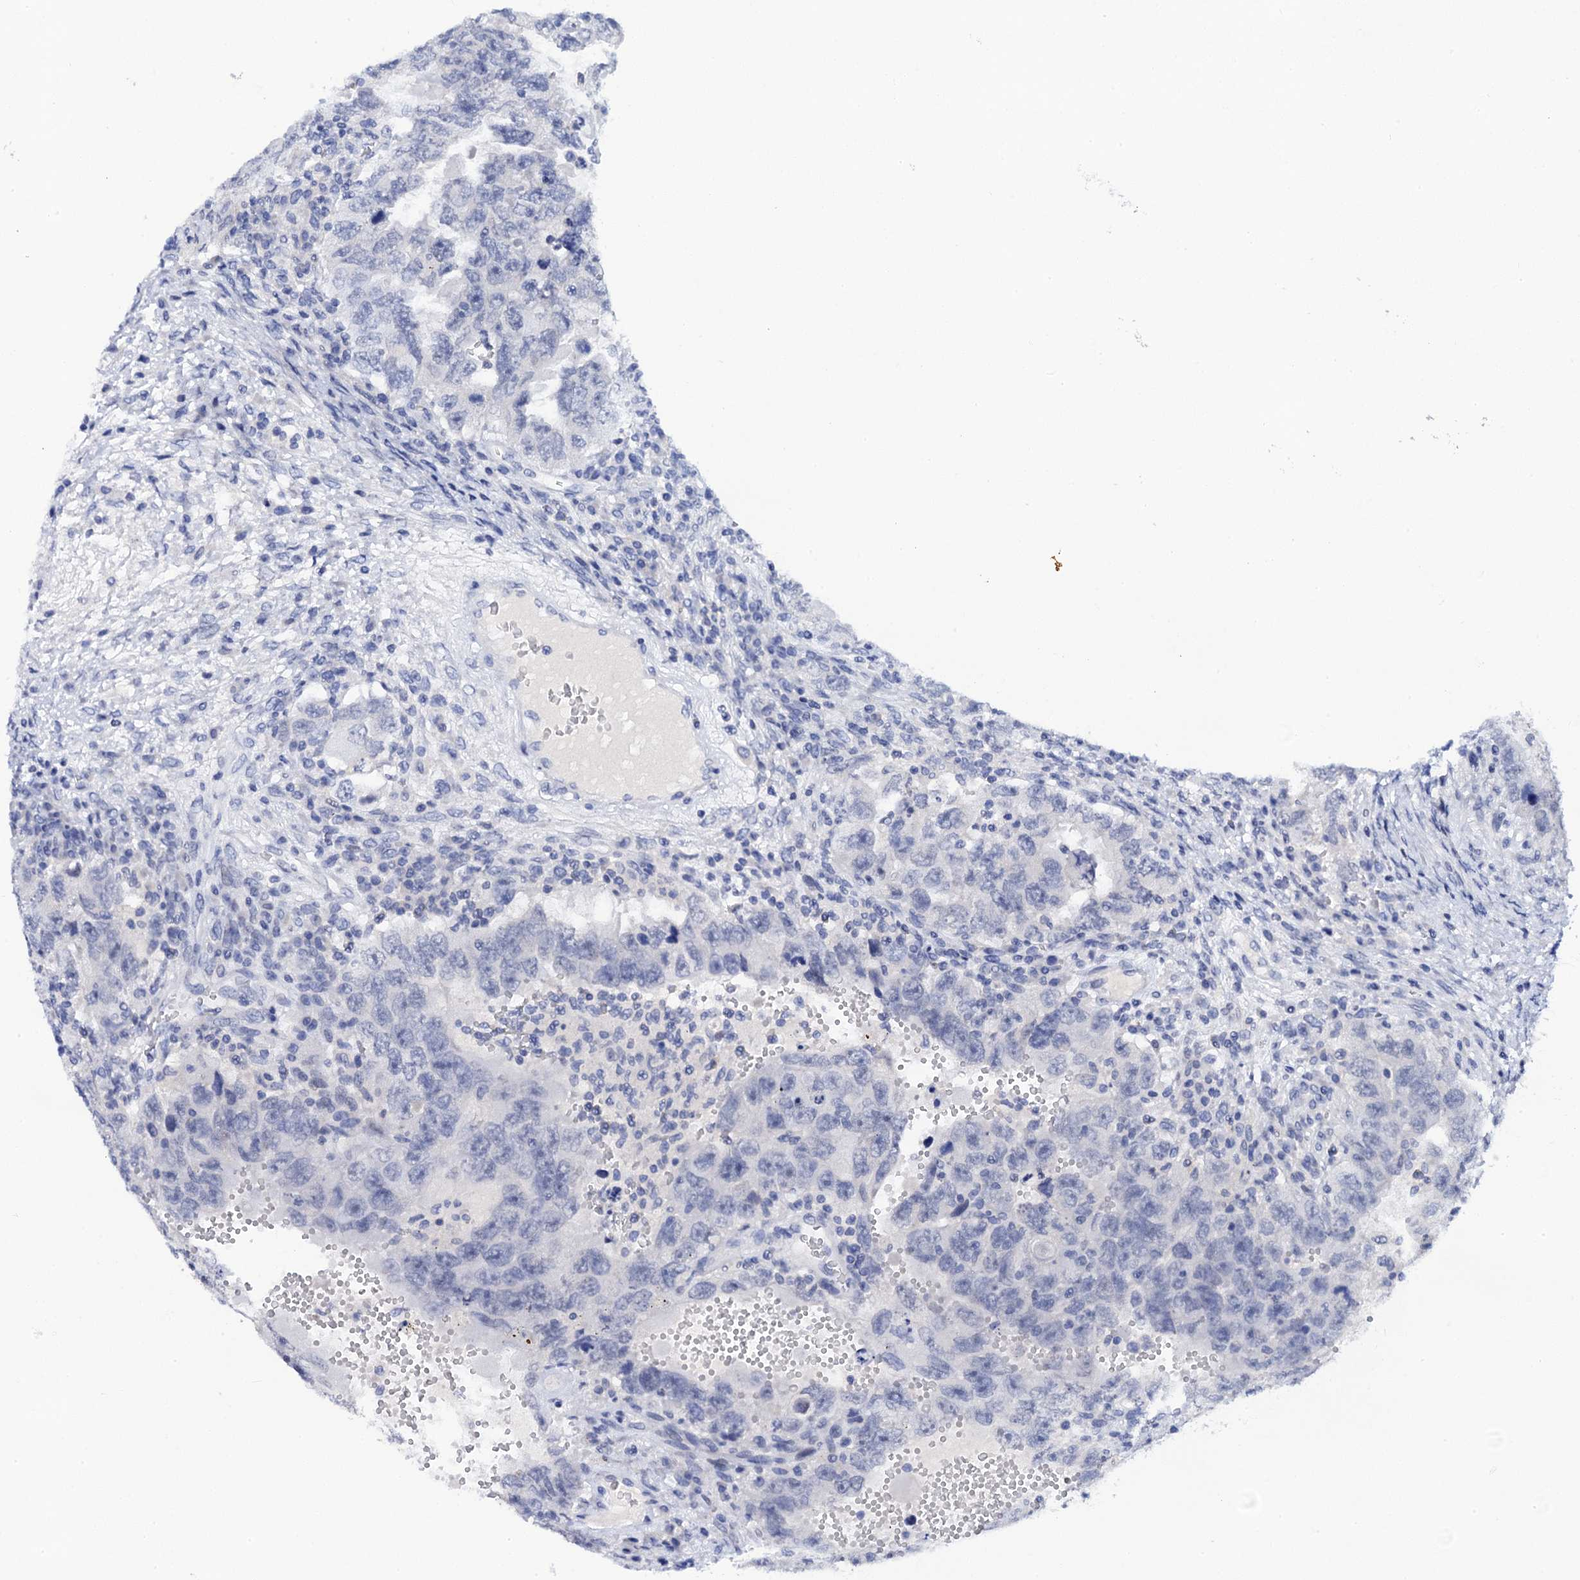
{"staining": {"intensity": "negative", "quantity": "none", "location": "none"}, "tissue": "testis cancer", "cell_type": "Tumor cells", "image_type": "cancer", "snomed": [{"axis": "morphology", "description": "Carcinoma, Embryonal, NOS"}, {"axis": "topography", "description": "Testis"}], "caption": "Tumor cells show no significant protein positivity in testis embryonal carcinoma.", "gene": "LYPD3", "patient": {"sex": "male", "age": 26}}